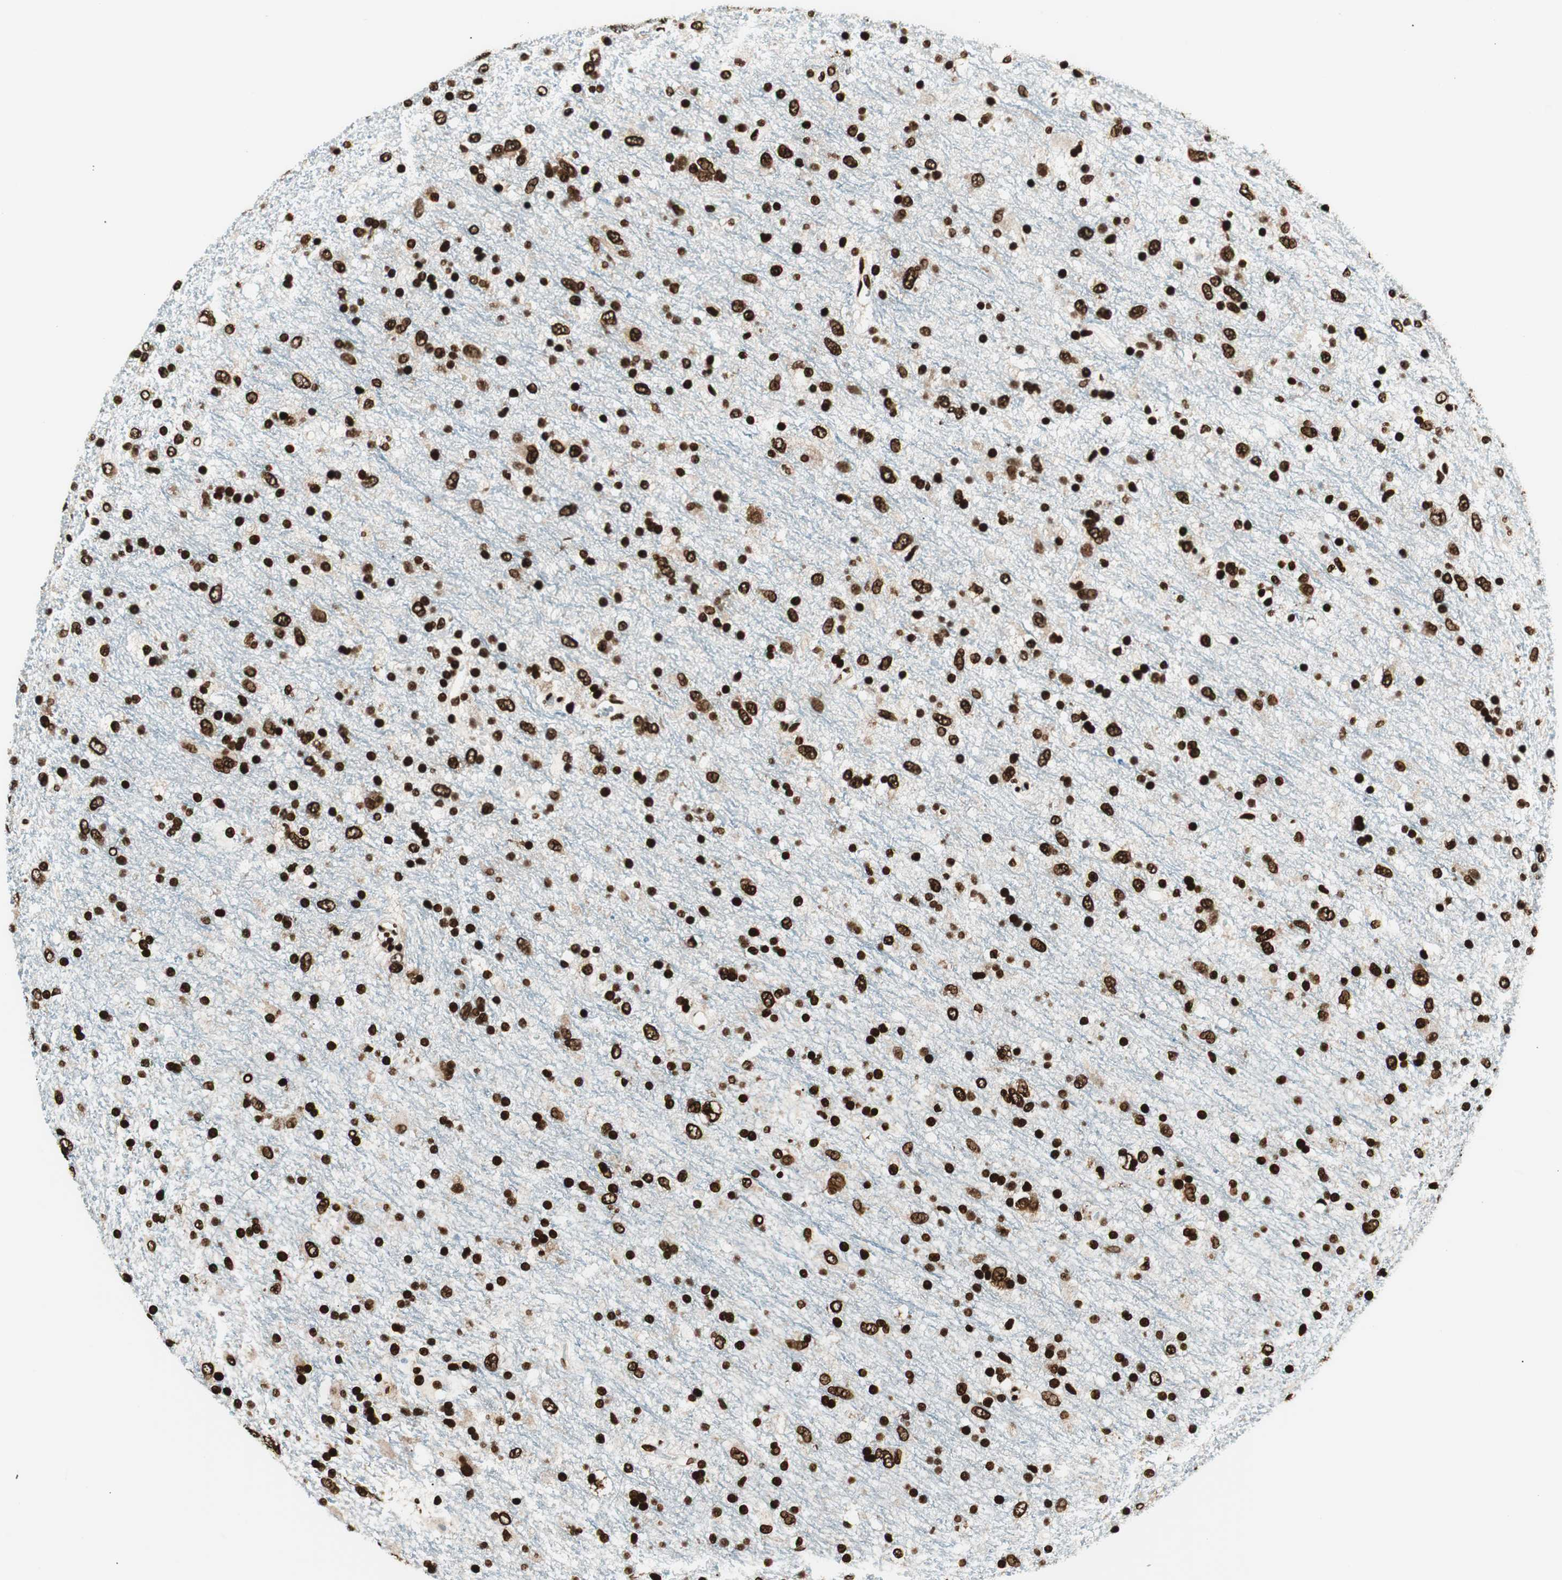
{"staining": {"intensity": "strong", "quantity": ">75%", "location": "nuclear"}, "tissue": "glioma", "cell_type": "Tumor cells", "image_type": "cancer", "snomed": [{"axis": "morphology", "description": "Glioma, malignant, Low grade"}, {"axis": "topography", "description": "Brain"}], "caption": "Strong nuclear protein expression is seen in approximately >75% of tumor cells in glioma.", "gene": "EWSR1", "patient": {"sex": "male", "age": 77}}